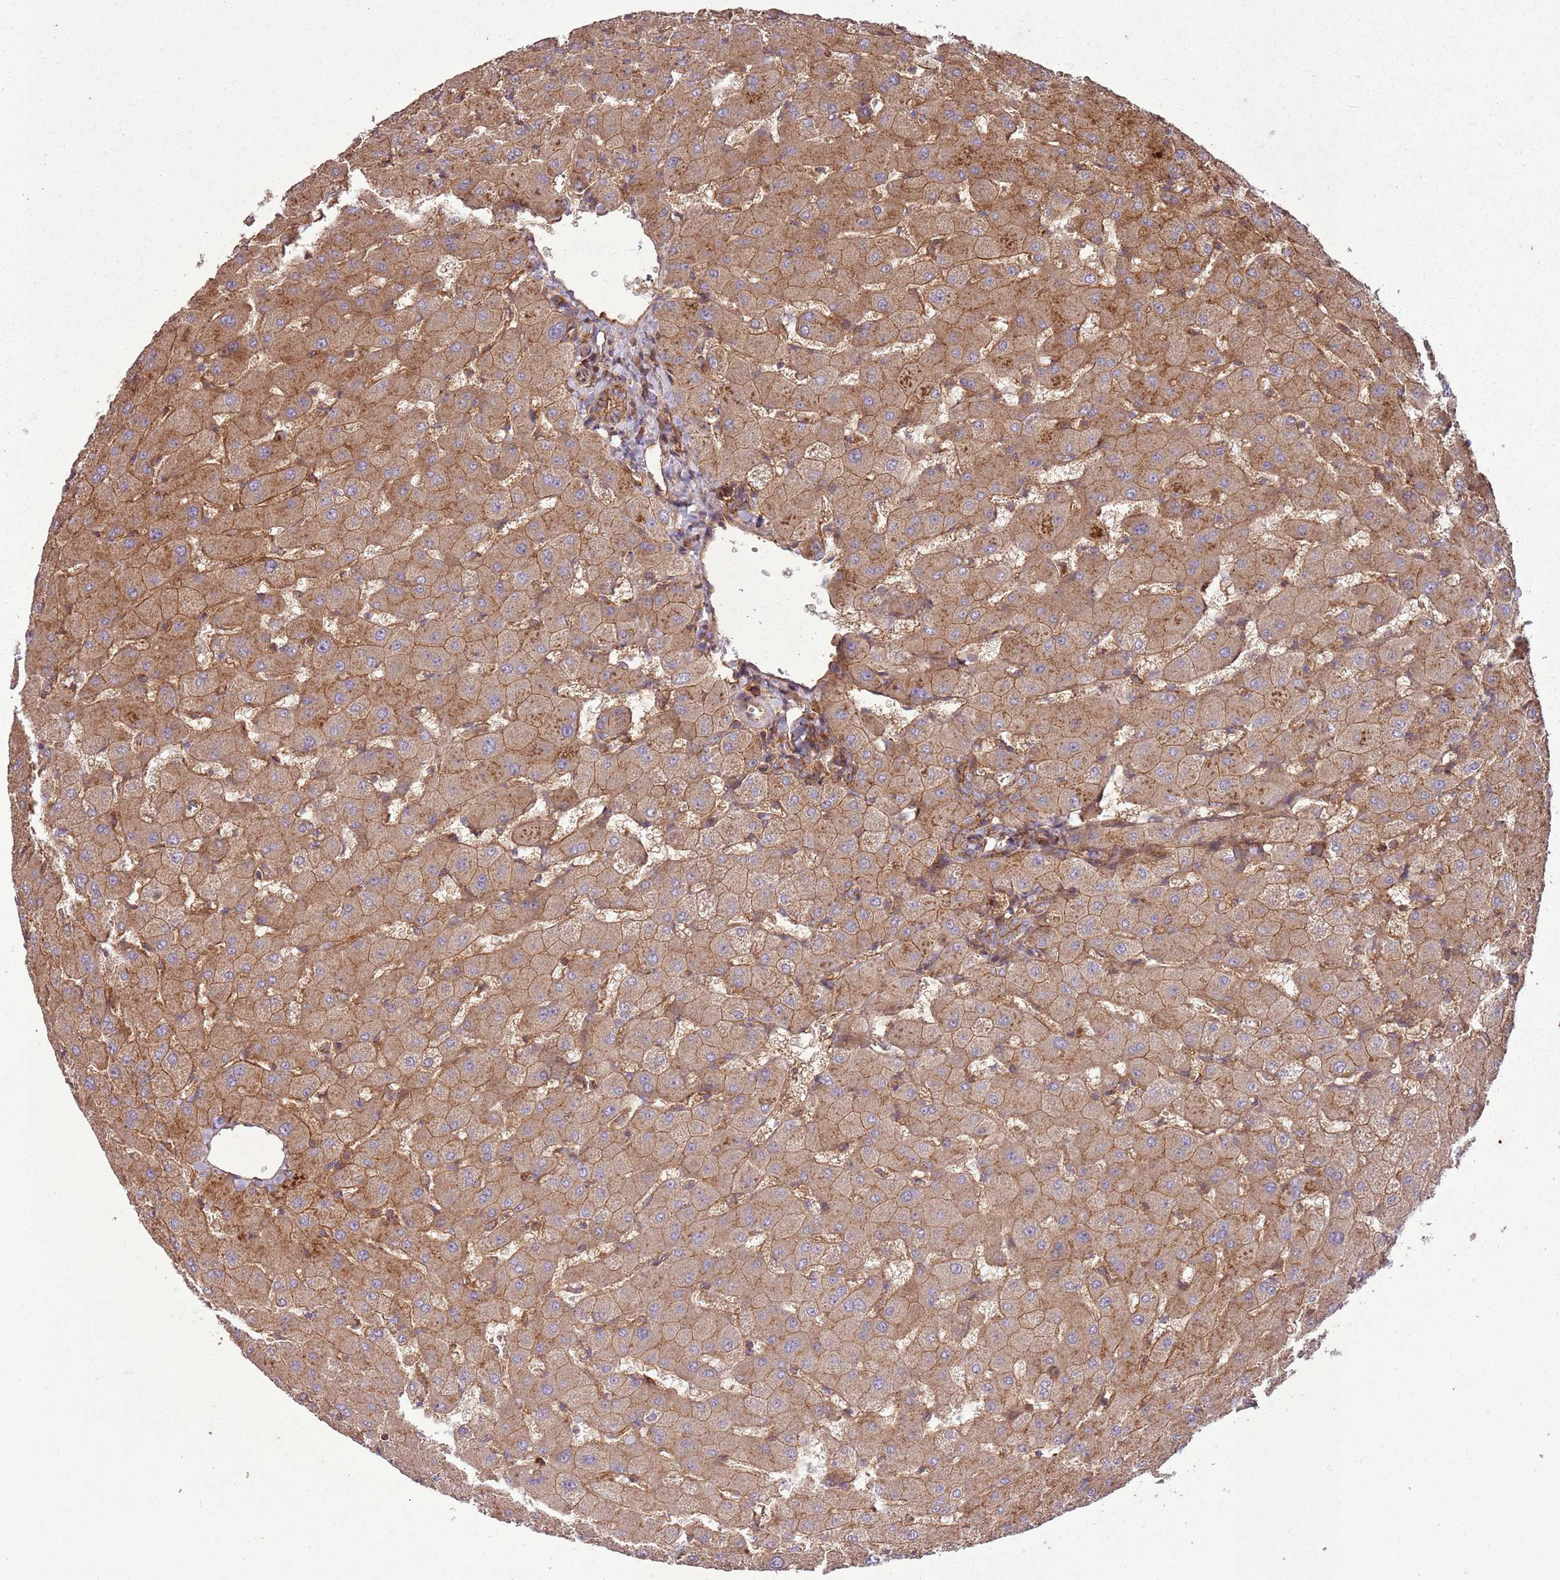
{"staining": {"intensity": "moderate", "quantity": ">75%", "location": "cytoplasmic/membranous"}, "tissue": "liver", "cell_type": "Cholangiocytes", "image_type": "normal", "snomed": [{"axis": "morphology", "description": "Normal tissue, NOS"}, {"axis": "topography", "description": "Liver"}], "caption": "Immunohistochemical staining of normal human liver demonstrates >75% levels of moderate cytoplasmic/membranous protein positivity in approximately >75% of cholangiocytes.", "gene": "ANKRD24", "patient": {"sex": "female", "age": 63}}